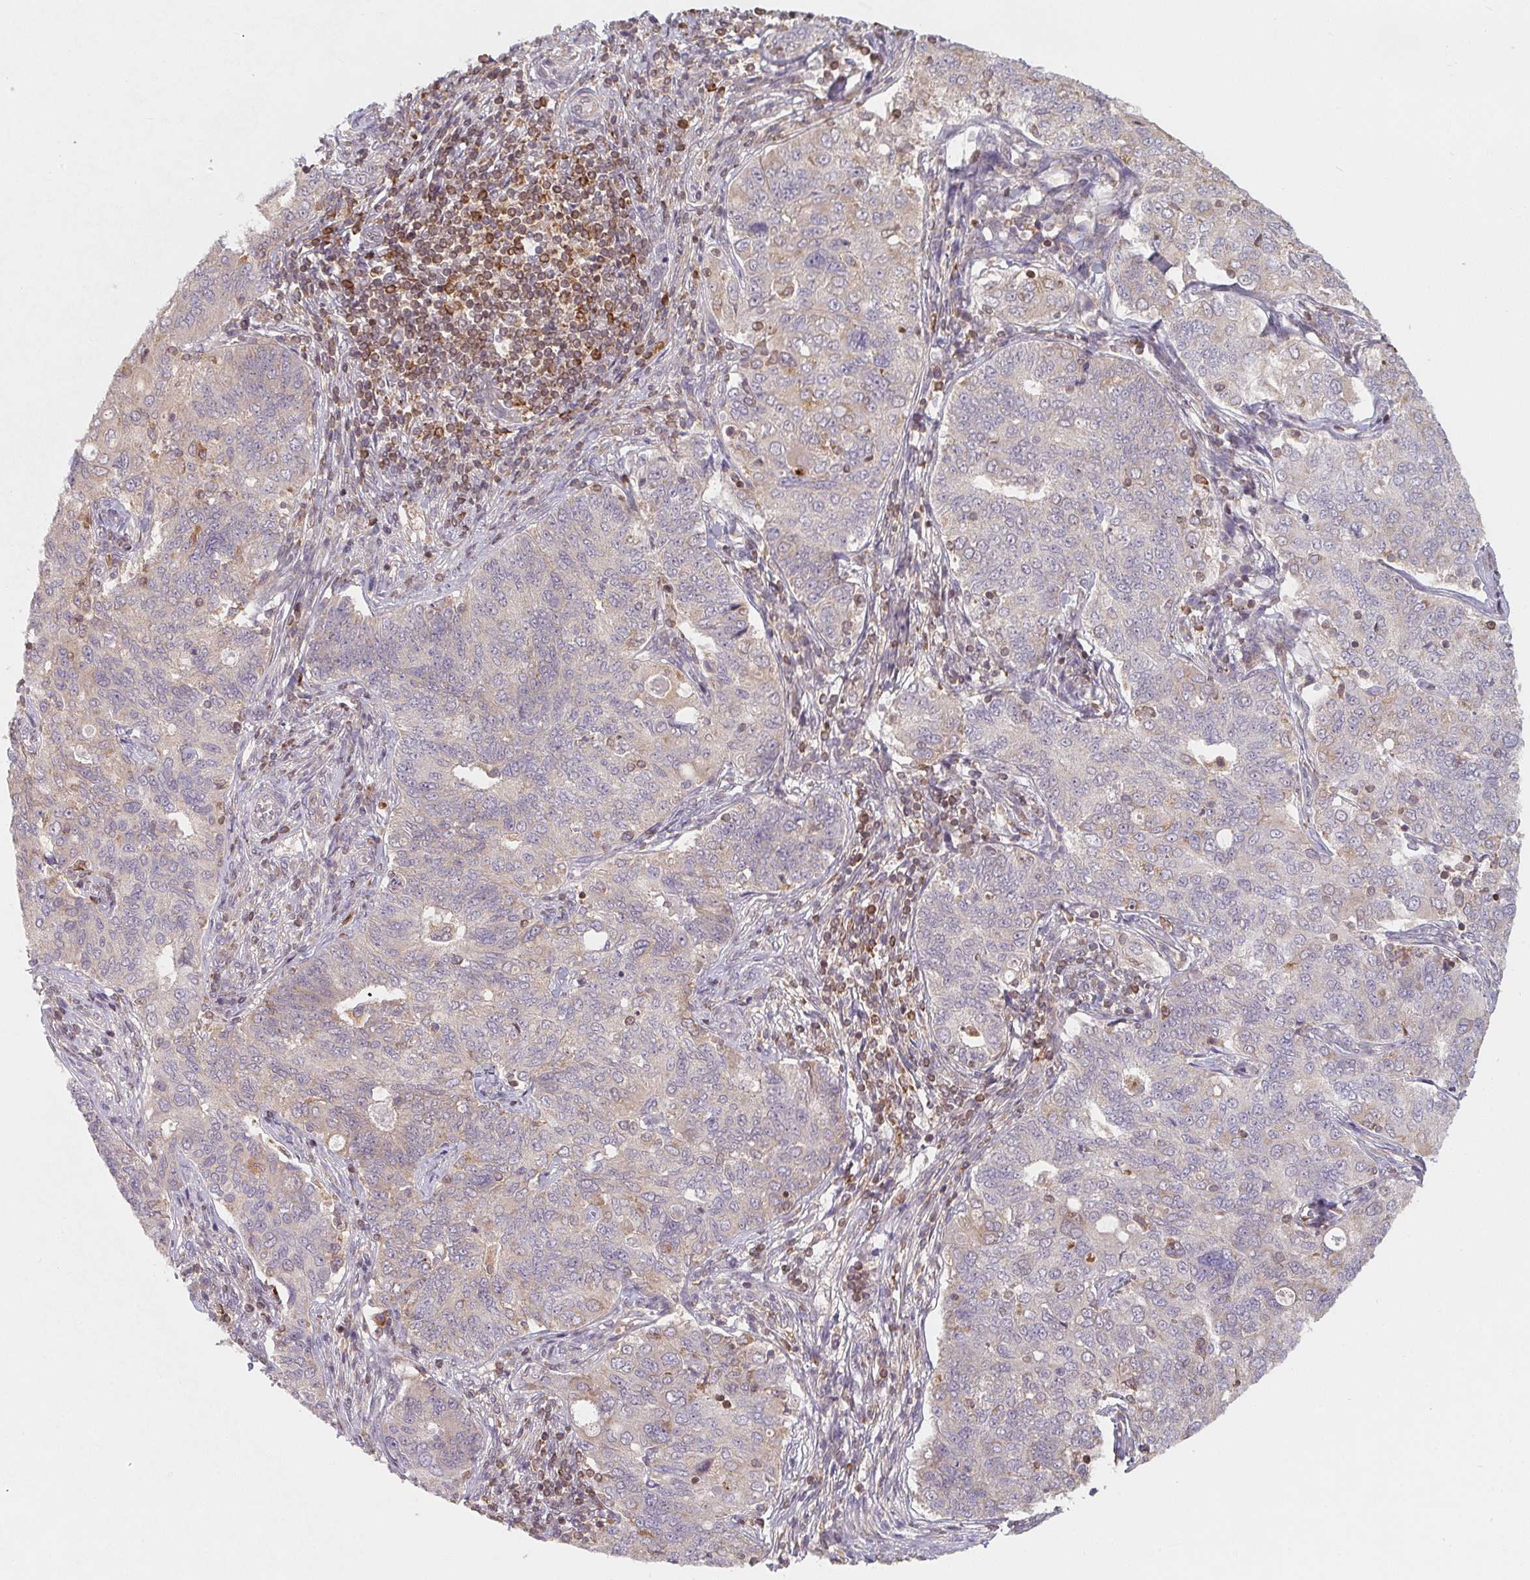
{"staining": {"intensity": "negative", "quantity": "none", "location": "none"}, "tissue": "endometrial cancer", "cell_type": "Tumor cells", "image_type": "cancer", "snomed": [{"axis": "morphology", "description": "Adenocarcinoma, NOS"}, {"axis": "topography", "description": "Endometrium"}], "caption": "The histopathology image displays no staining of tumor cells in adenocarcinoma (endometrial).", "gene": "ANKRD13A", "patient": {"sex": "female", "age": 43}}